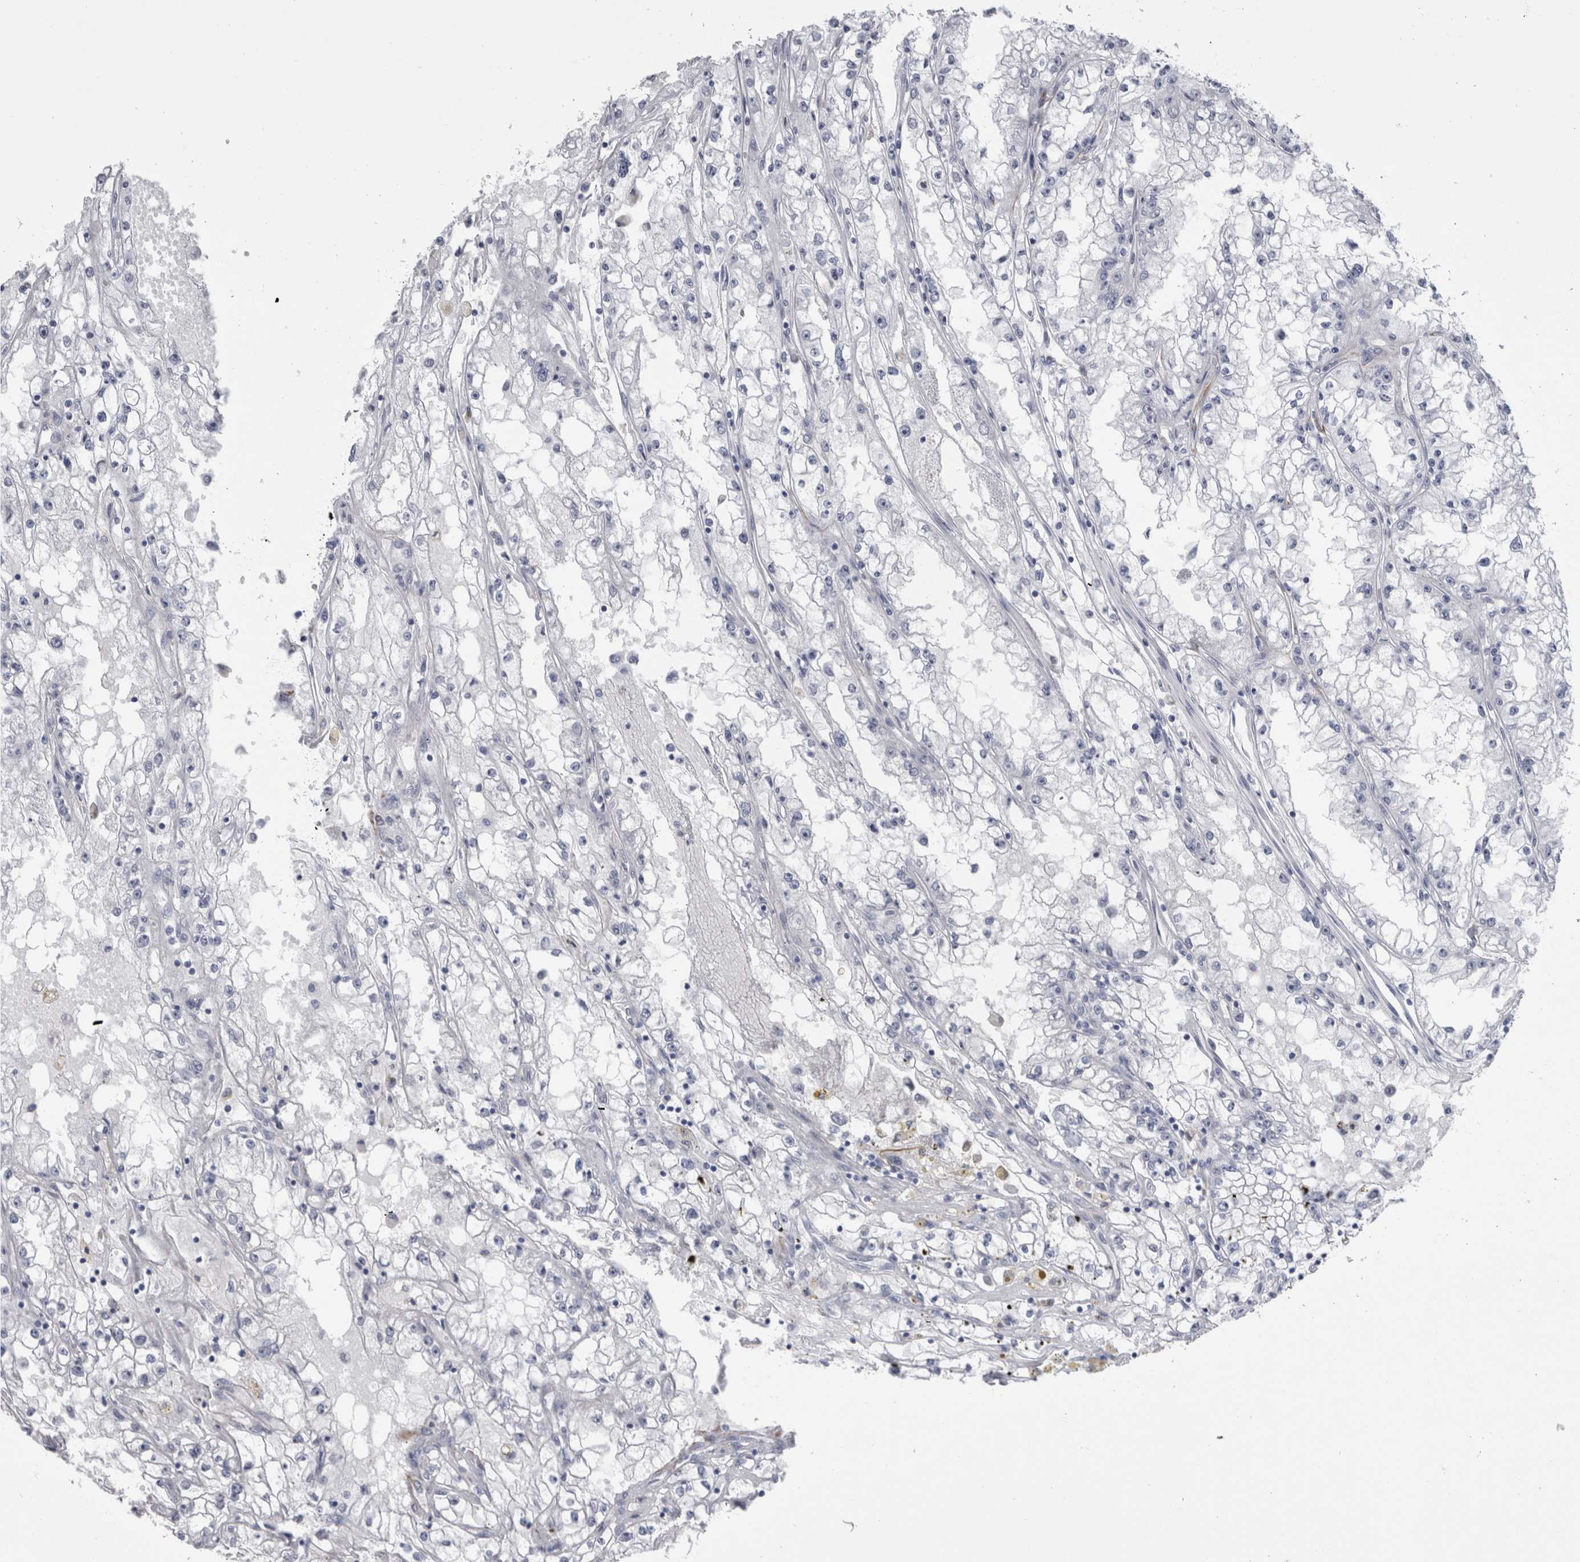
{"staining": {"intensity": "negative", "quantity": "none", "location": "none"}, "tissue": "renal cancer", "cell_type": "Tumor cells", "image_type": "cancer", "snomed": [{"axis": "morphology", "description": "Adenocarcinoma, NOS"}, {"axis": "topography", "description": "Kidney"}], "caption": "DAB immunohistochemical staining of renal adenocarcinoma reveals no significant staining in tumor cells.", "gene": "VWDE", "patient": {"sex": "male", "age": 56}}